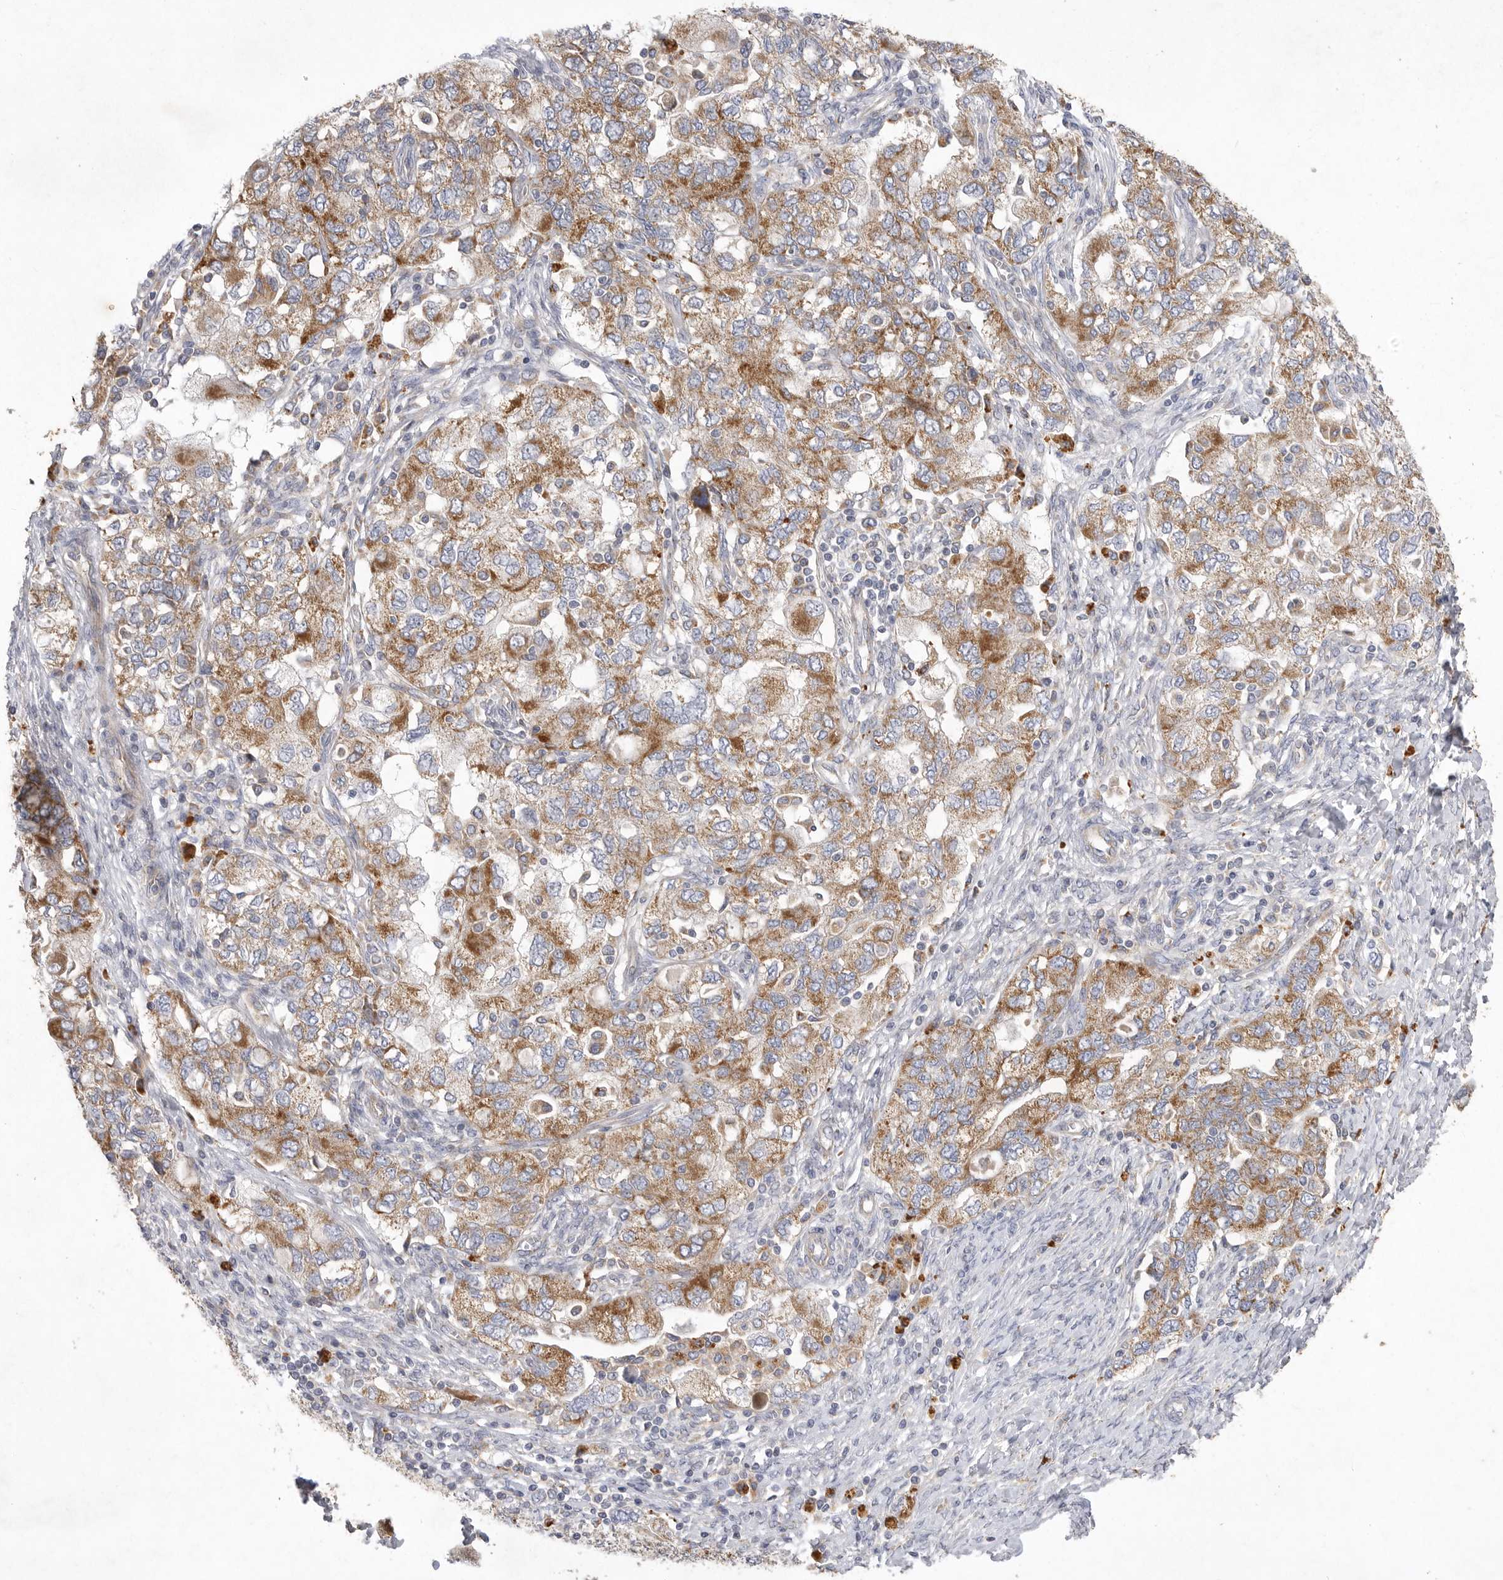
{"staining": {"intensity": "moderate", "quantity": ">75%", "location": "cytoplasmic/membranous"}, "tissue": "ovarian cancer", "cell_type": "Tumor cells", "image_type": "cancer", "snomed": [{"axis": "morphology", "description": "Carcinoma, NOS"}, {"axis": "morphology", "description": "Cystadenocarcinoma, serous, NOS"}, {"axis": "topography", "description": "Ovary"}], "caption": "Protein expression analysis of human ovarian cancer reveals moderate cytoplasmic/membranous expression in approximately >75% of tumor cells.", "gene": "MRPL41", "patient": {"sex": "female", "age": 69}}